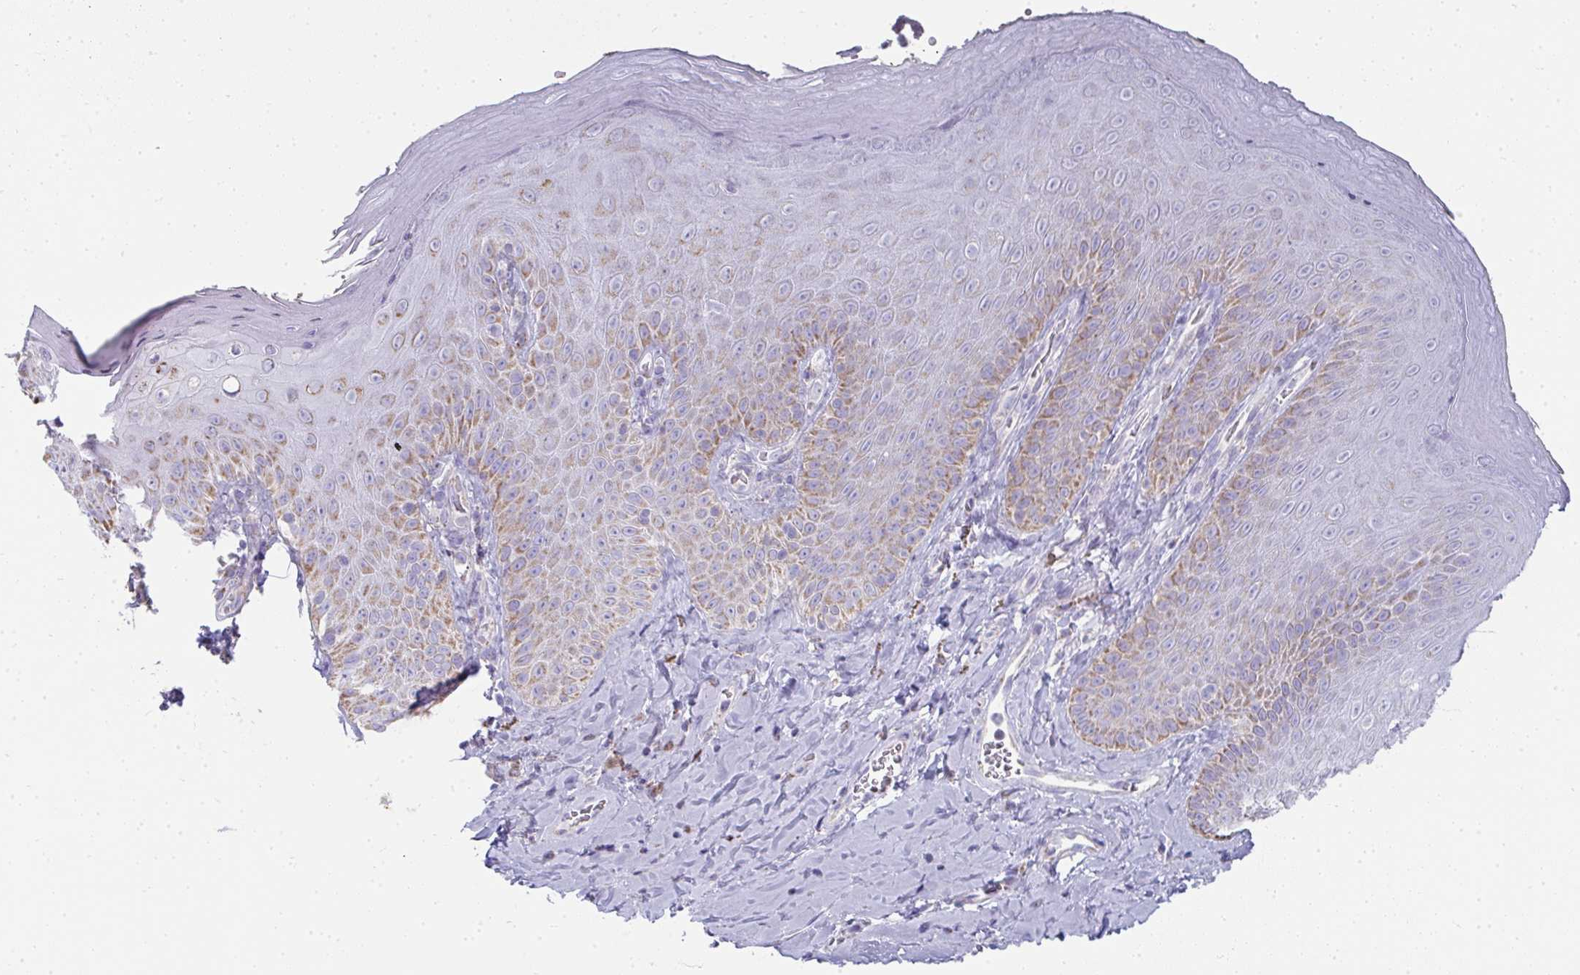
{"staining": {"intensity": "moderate", "quantity": "25%-75%", "location": "cytoplasmic/membranous"}, "tissue": "skin", "cell_type": "Epidermal cells", "image_type": "normal", "snomed": [{"axis": "morphology", "description": "Normal tissue, NOS"}, {"axis": "topography", "description": "Anal"}, {"axis": "topography", "description": "Peripheral nerve tissue"}], "caption": "High-magnification brightfield microscopy of benign skin stained with DAB (3,3'-diaminobenzidine) (brown) and counterstained with hematoxylin (blue). epidermal cells exhibit moderate cytoplasmic/membranous expression is appreciated in approximately25%-75% of cells. Ihc stains the protein of interest in brown and the nuclei are stained blue.", "gene": "SLC6A1", "patient": {"sex": "male", "age": 53}}